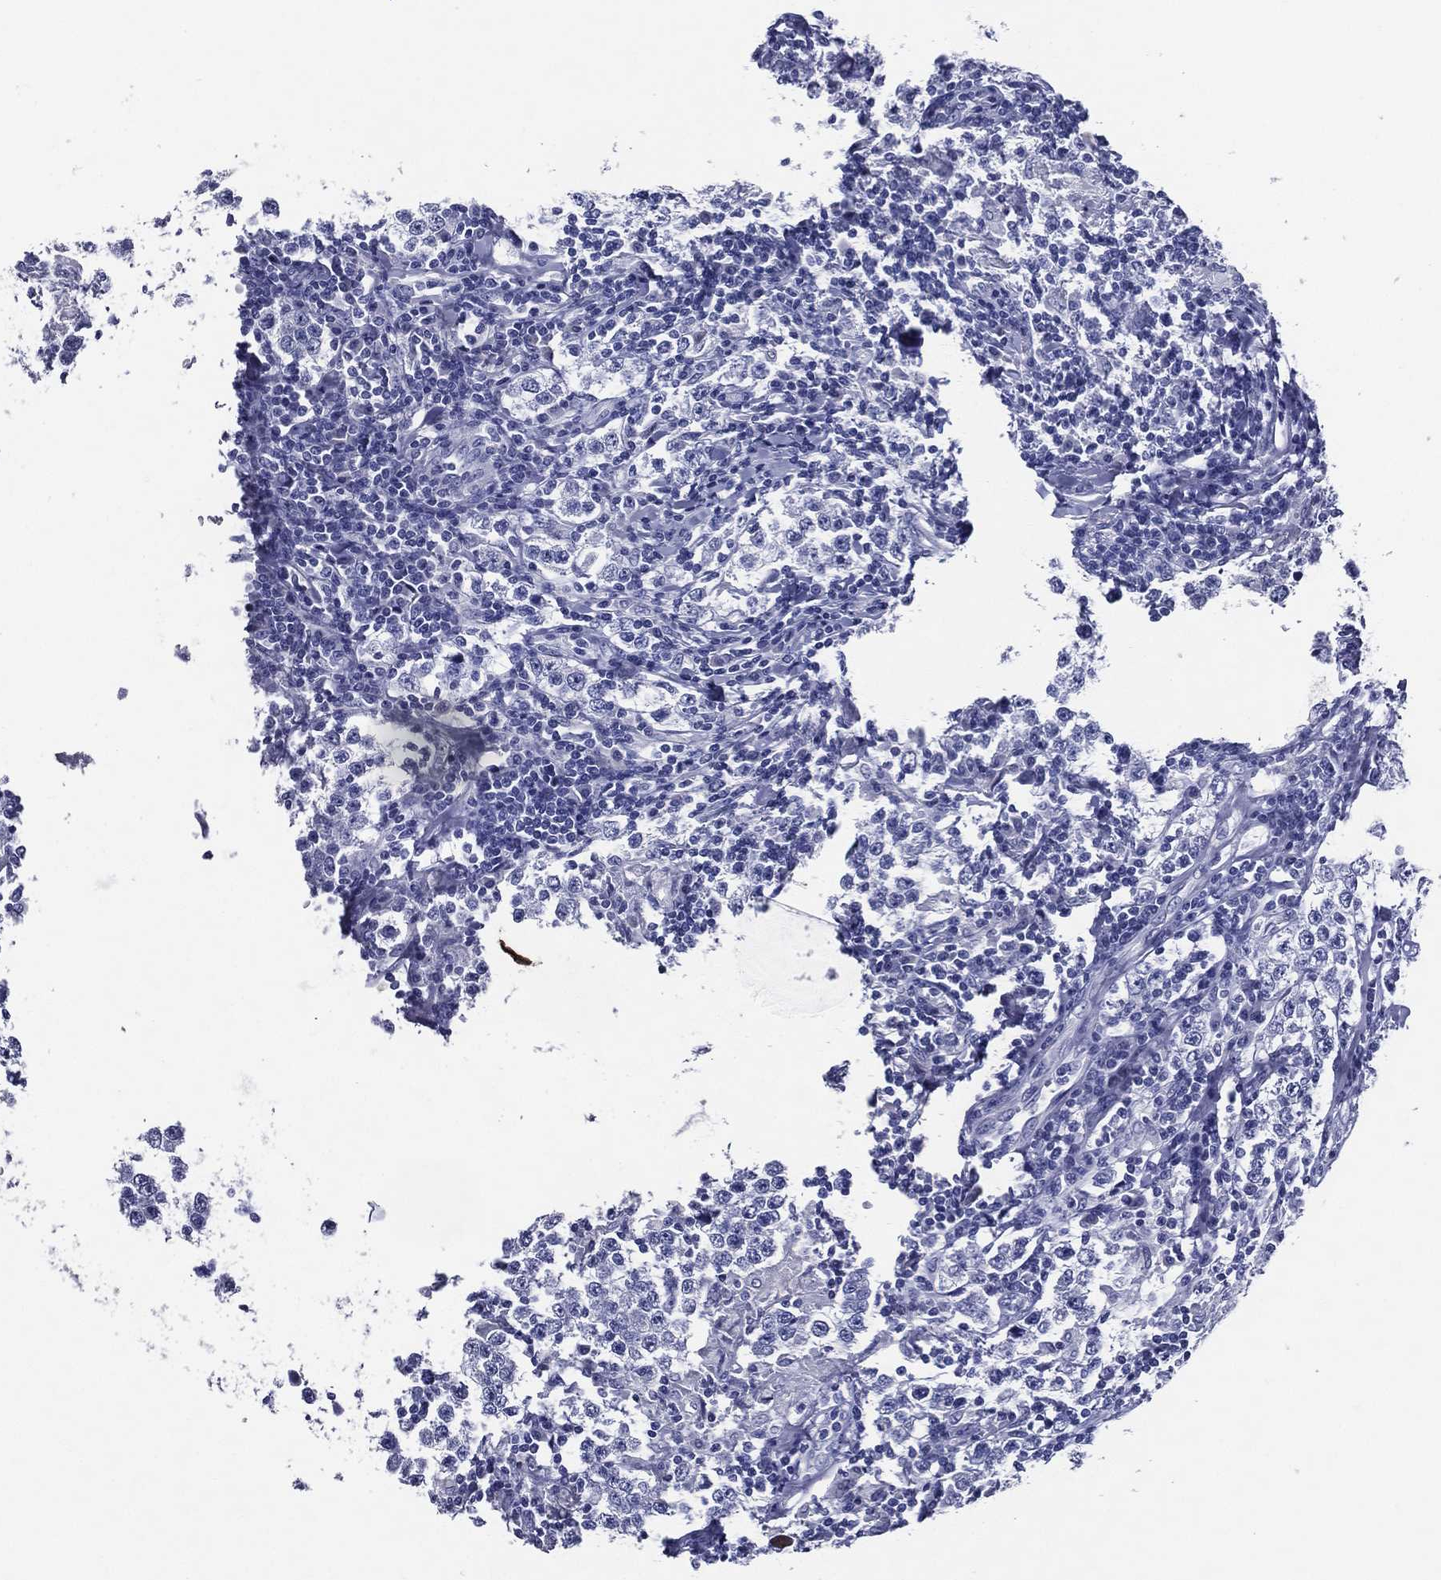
{"staining": {"intensity": "negative", "quantity": "none", "location": "none"}, "tissue": "testis cancer", "cell_type": "Tumor cells", "image_type": "cancer", "snomed": [{"axis": "morphology", "description": "Seminoma, NOS"}, {"axis": "morphology", "description": "Carcinoma, Embryonal, NOS"}, {"axis": "topography", "description": "Testis"}], "caption": "Protein analysis of testis seminoma demonstrates no significant expression in tumor cells.", "gene": "ACE2", "patient": {"sex": "male", "age": 41}}